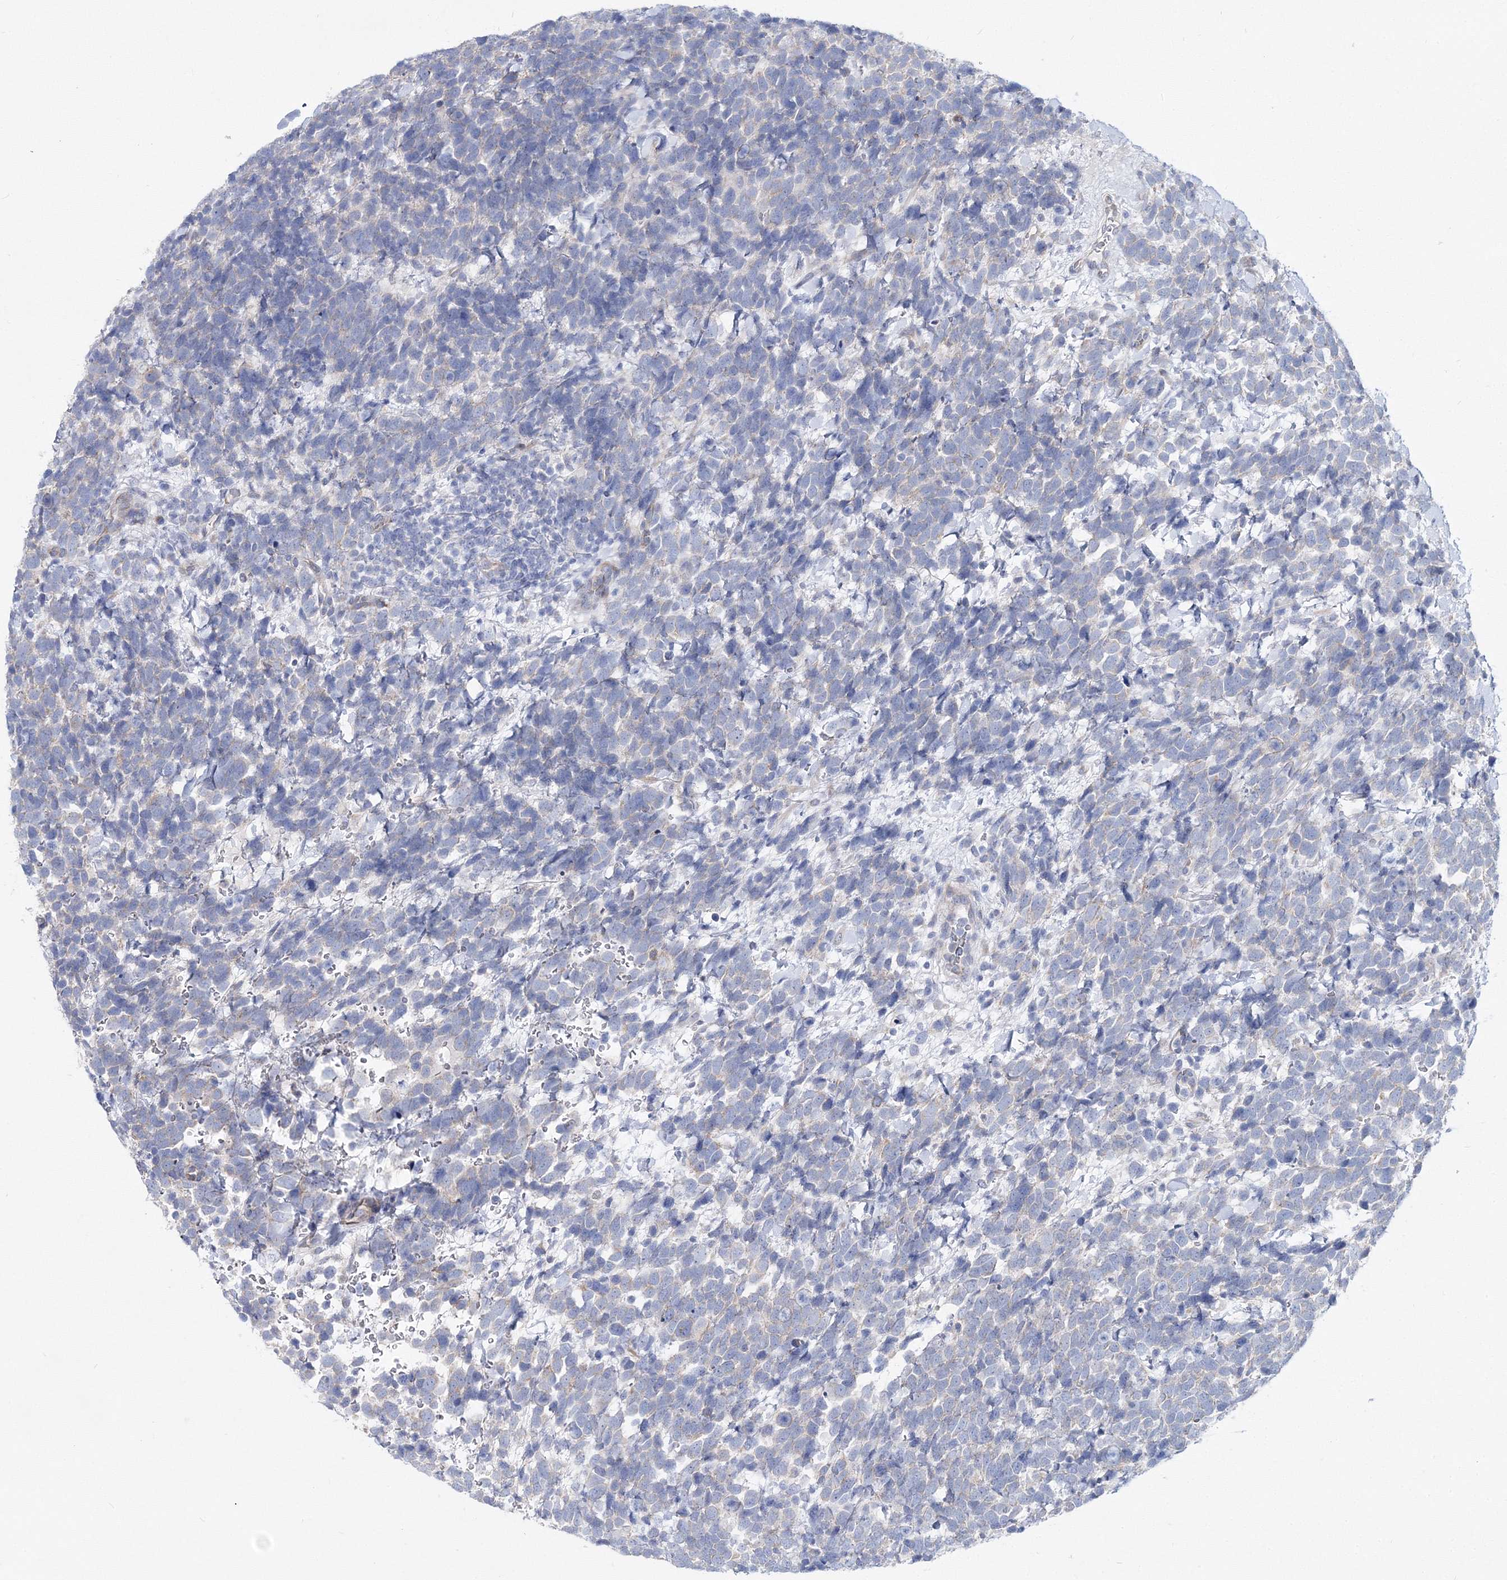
{"staining": {"intensity": "negative", "quantity": "none", "location": "none"}, "tissue": "urothelial cancer", "cell_type": "Tumor cells", "image_type": "cancer", "snomed": [{"axis": "morphology", "description": "Urothelial carcinoma, High grade"}, {"axis": "topography", "description": "Urinary bladder"}], "caption": "IHC image of human urothelial carcinoma (high-grade) stained for a protein (brown), which shows no staining in tumor cells.", "gene": "ARHGAP32", "patient": {"sex": "female", "age": 82}}